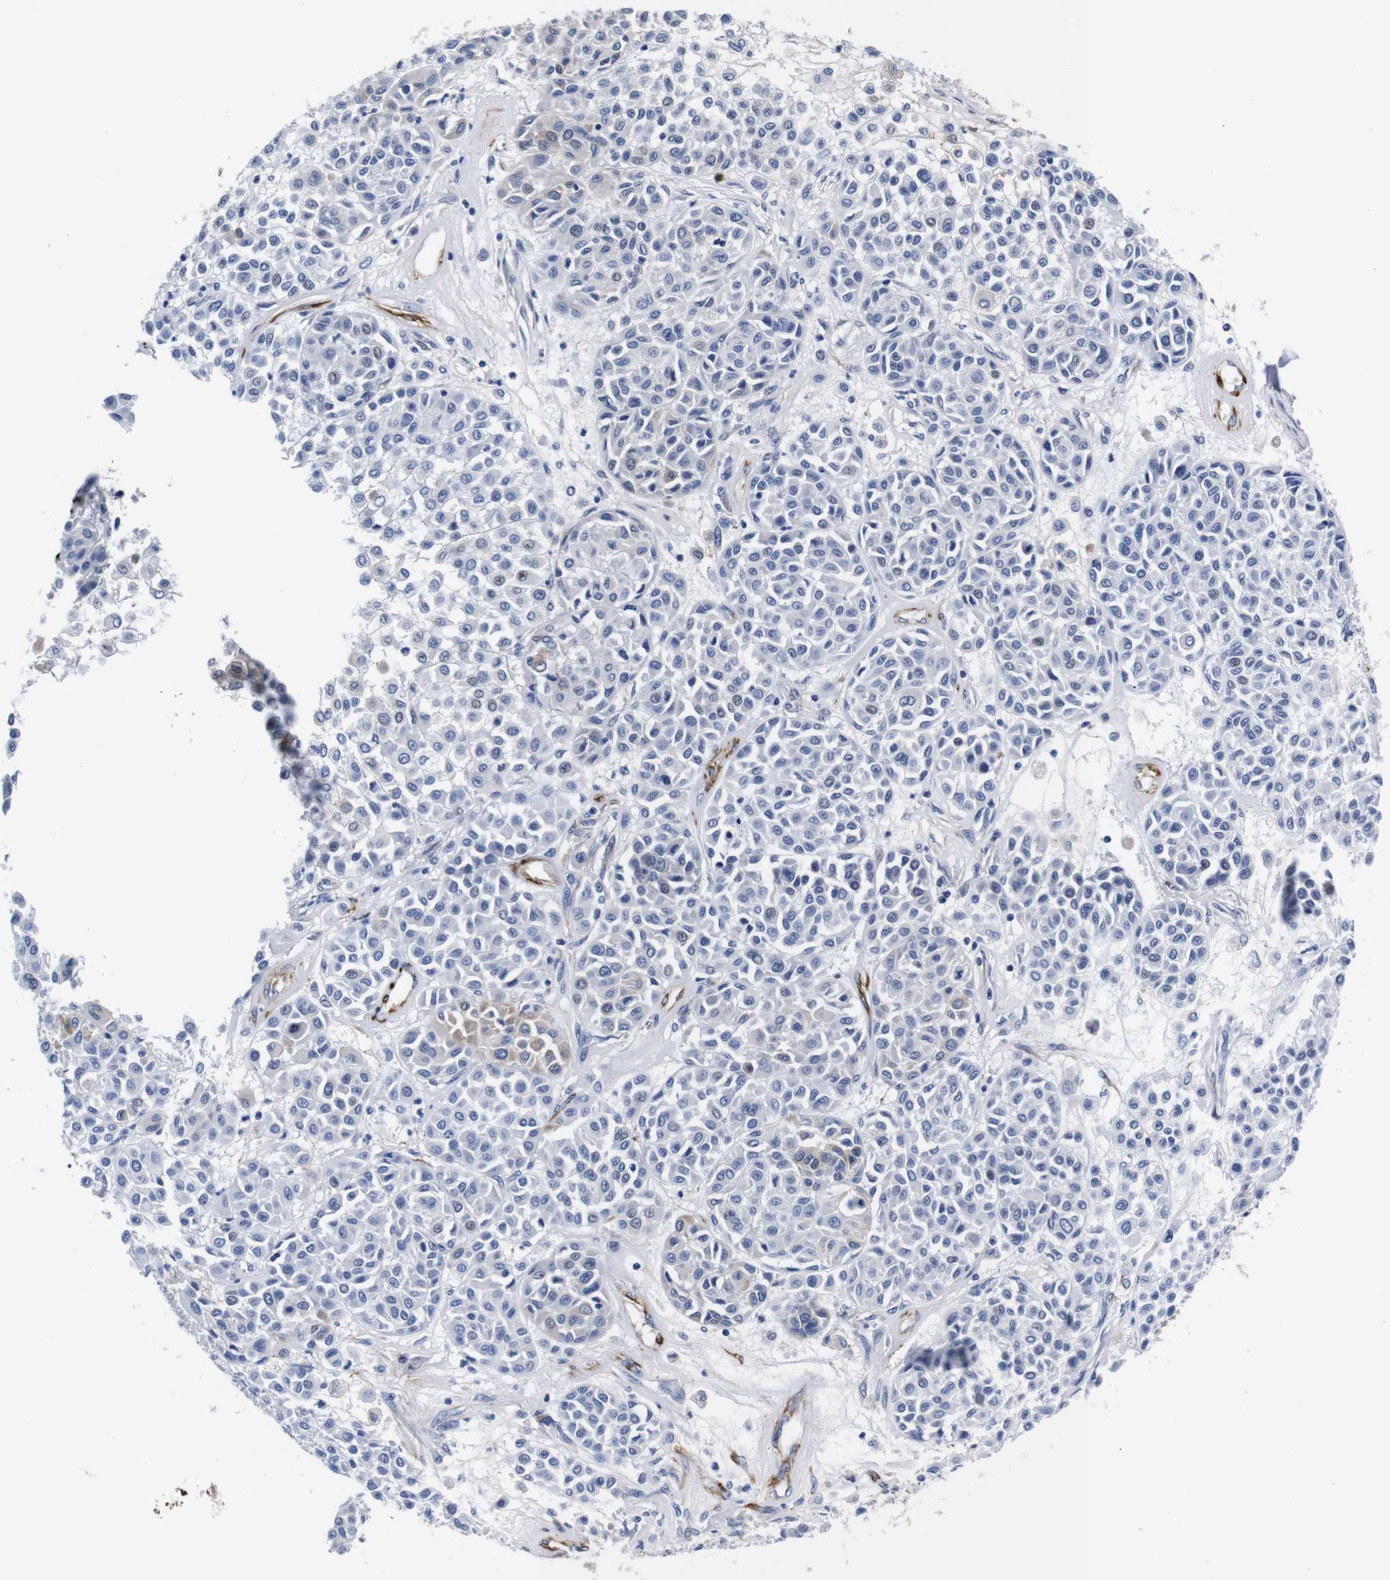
{"staining": {"intensity": "negative", "quantity": "none", "location": "none"}, "tissue": "melanoma", "cell_type": "Tumor cells", "image_type": "cancer", "snomed": [{"axis": "morphology", "description": "Malignant melanoma, Metastatic site"}, {"axis": "topography", "description": "Soft tissue"}], "caption": "Melanoma was stained to show a protein in brown. There is no significant expression in tumor cells.", "gene": "LRIG1", "patient": {"sex": "male", "age": 41}}